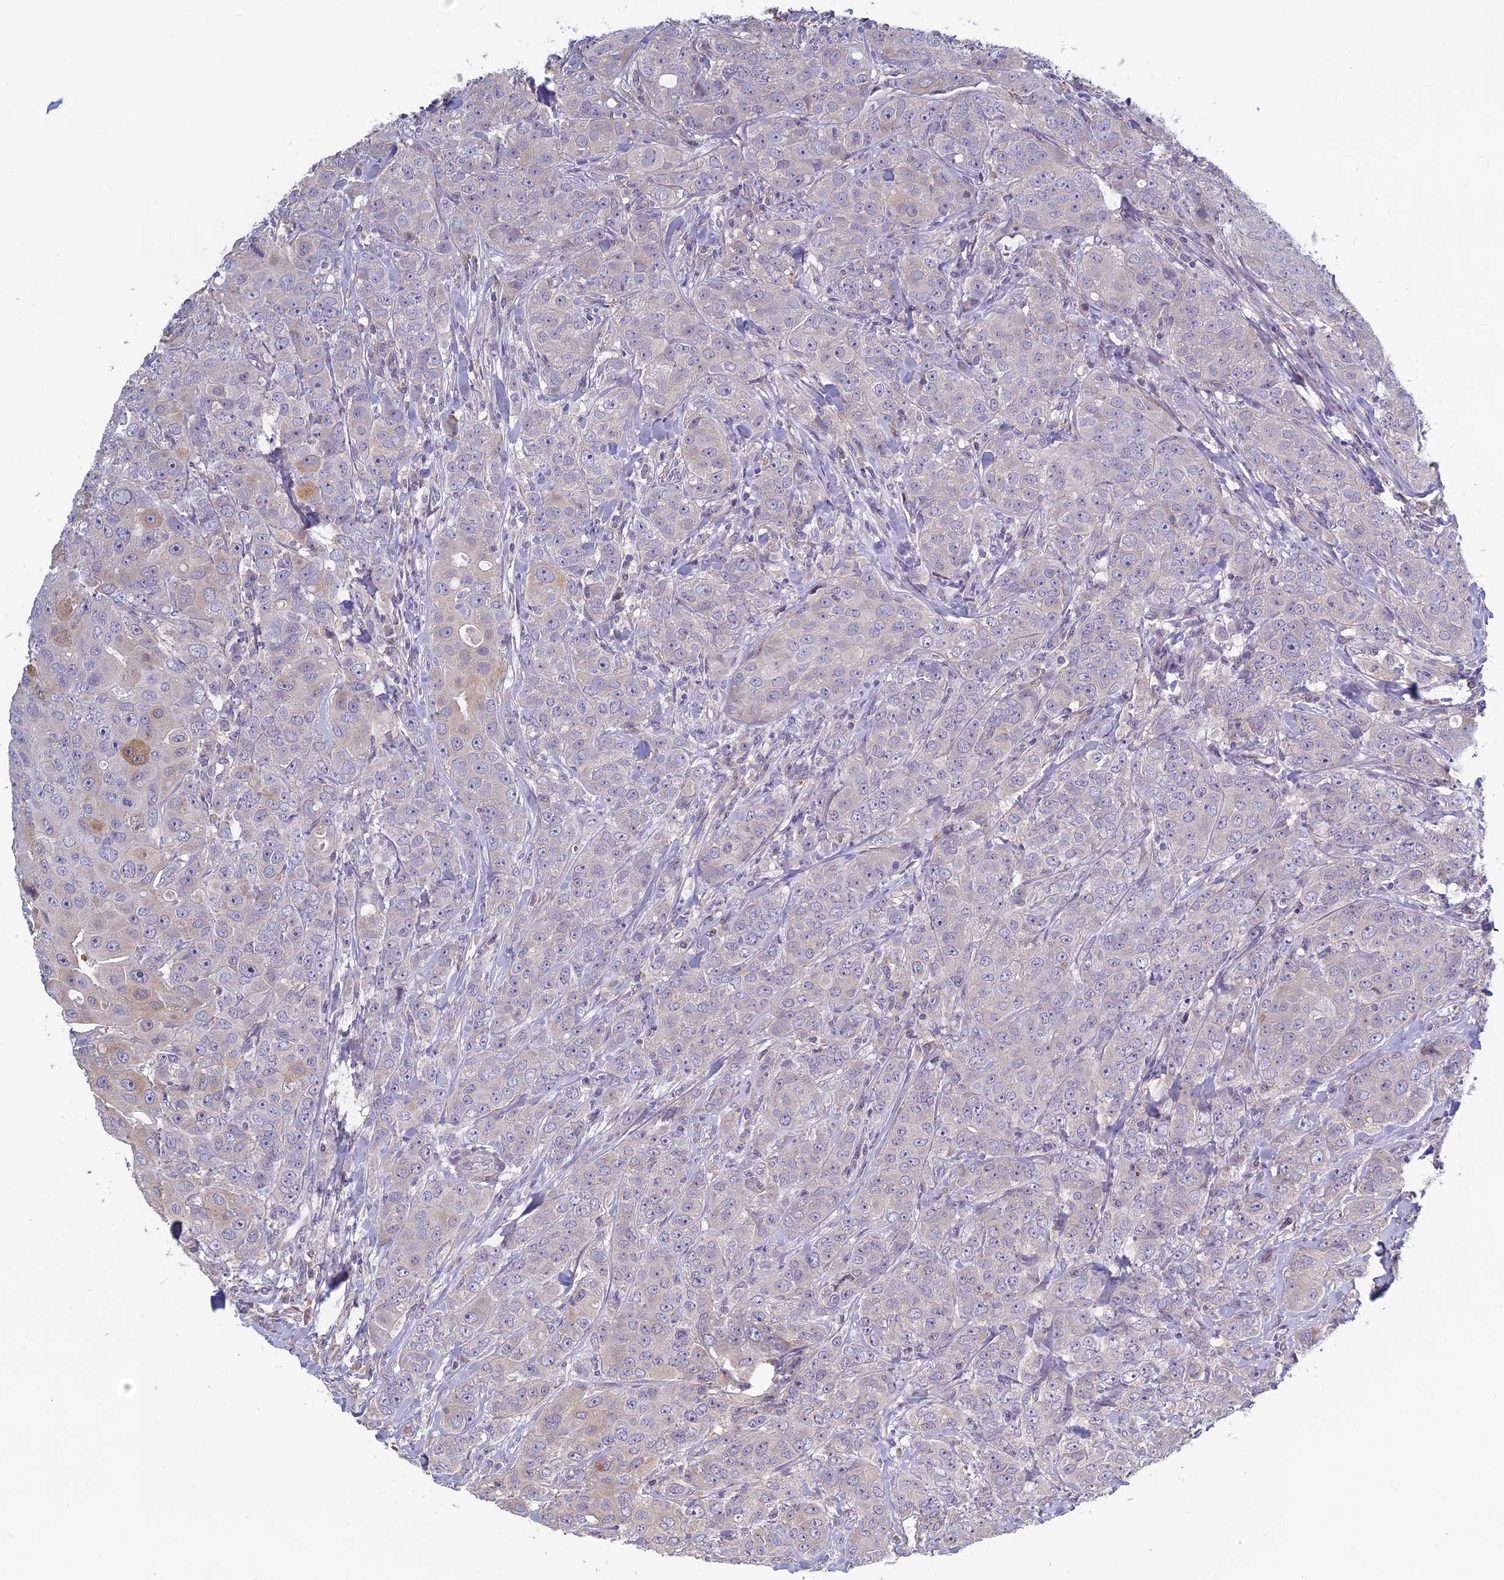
{"staining": {"intensity": "negative", "quantity": "none", "location": "none"}, "tissue": "breast cancer", "cell_type": "Tumor cells", "image_type": "cancer", "snomed": [{"axis": "morphology", "description": "Duct carcinoma"}, {"axis": "topography", "description": "Breast"}], "caption": "Histopathology image shows no protein positivity in tumor cells of breast cancer (infiltrating ductal carcinoma) tissue.", "gene": "HECA", "patient": {"sex": "female", "age": 43}}